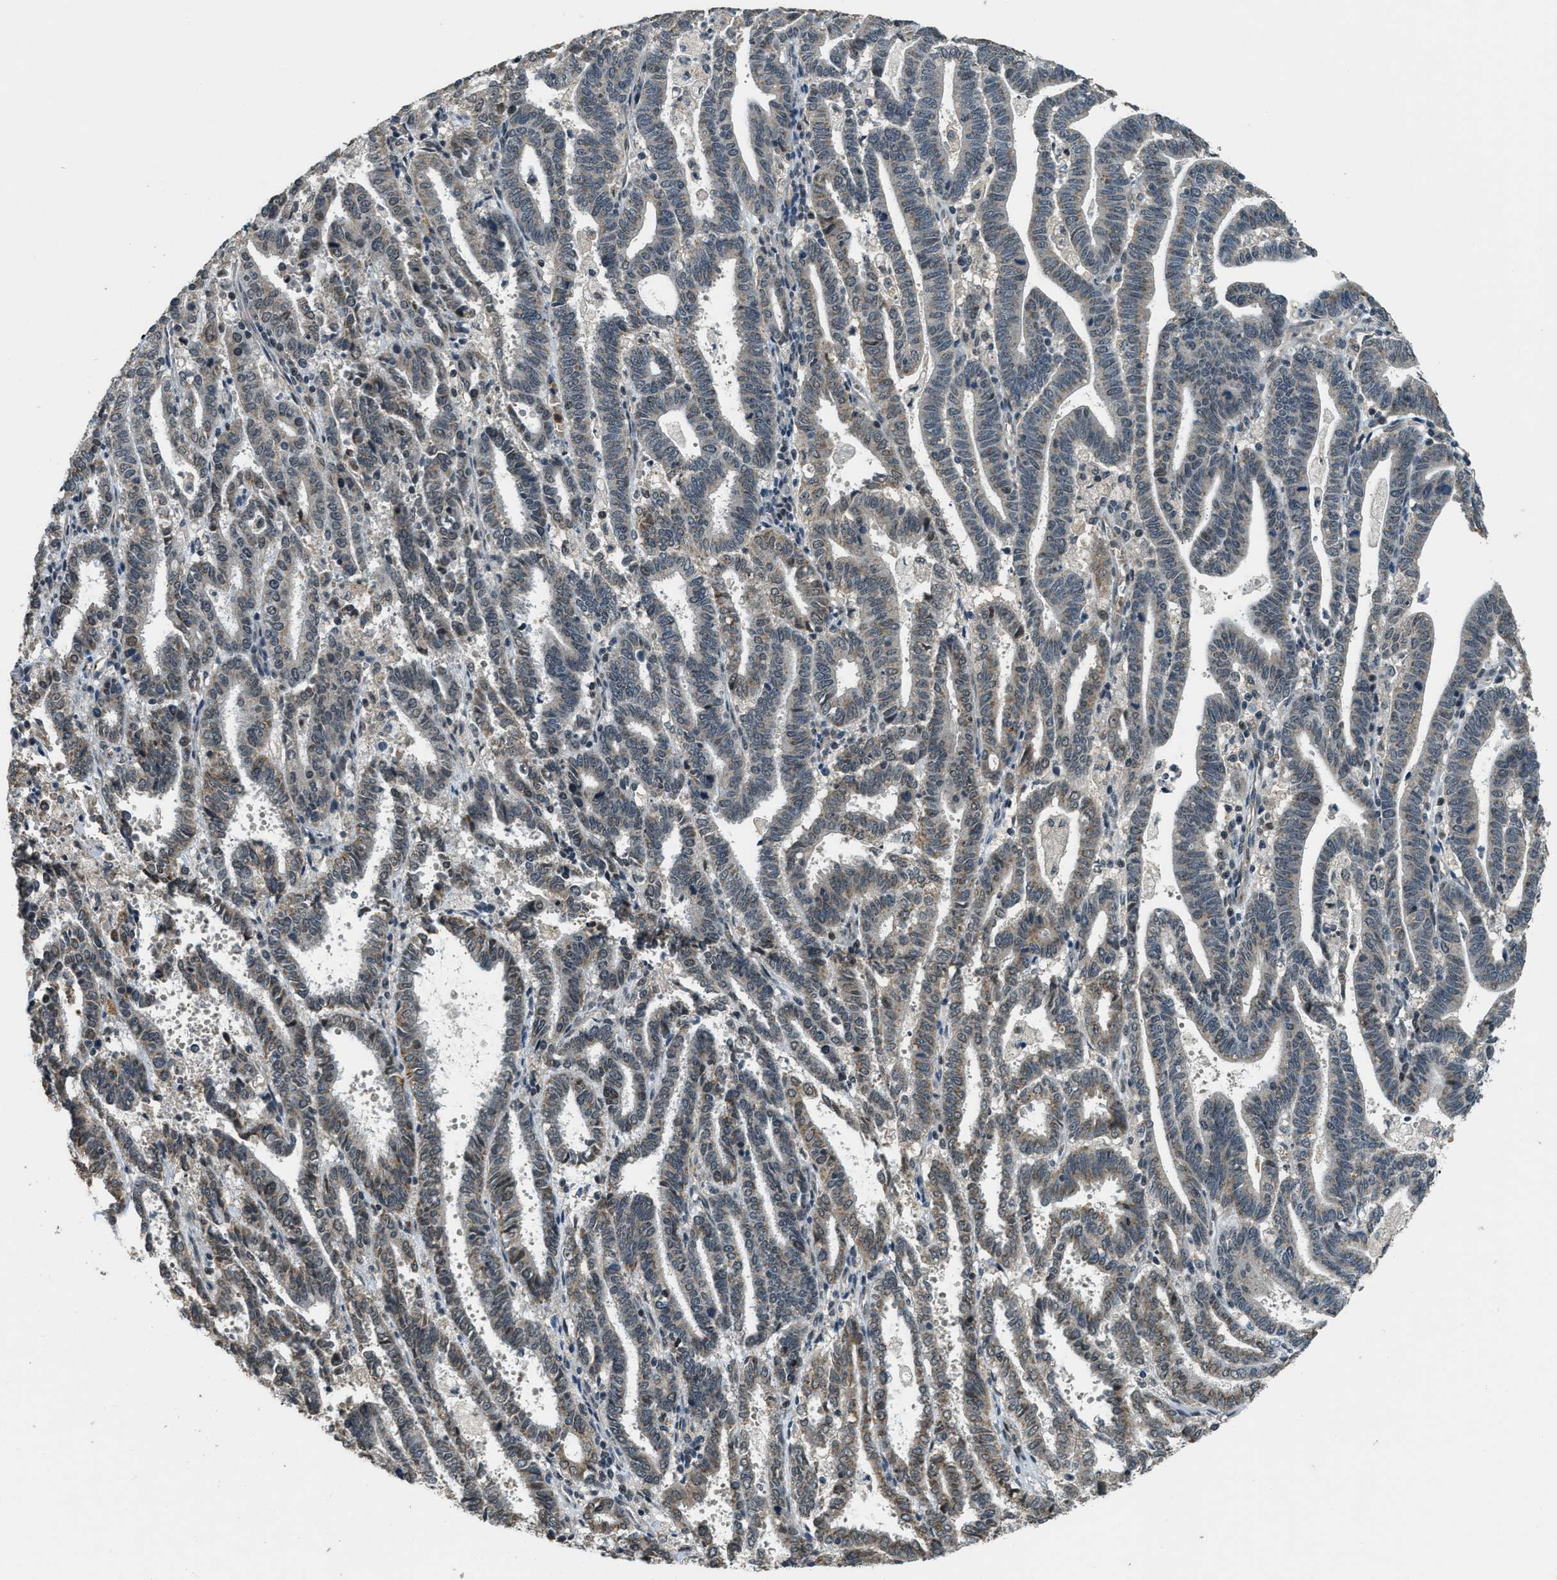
{"staining": {"intensity": "moderate", "quantity": "<25%", "location": "cytoplasmic/membranous,nuclear"}, "tissue": "endometrial cancer", "cell_type": "Tumor cells", "image_type": "cancer", "snomed": [{"axis": "morphology", "description": "Adenocarcinoma, NOS"}, {"axis": "topography", "description": "Uterus"}], "caption": "Immunohistochemistry micrograph of neoplastic tissue: endometrial cancer stained using IHC reveals low levels of moderate protein expression localized specifically in the cytoplasmic/membranous and nuclear of tumor cells, appearing as a cytoplasmic/membranous and nuclear brown color.", "gene": "MED21", "patient": {"sex": "female", "age": 83}}